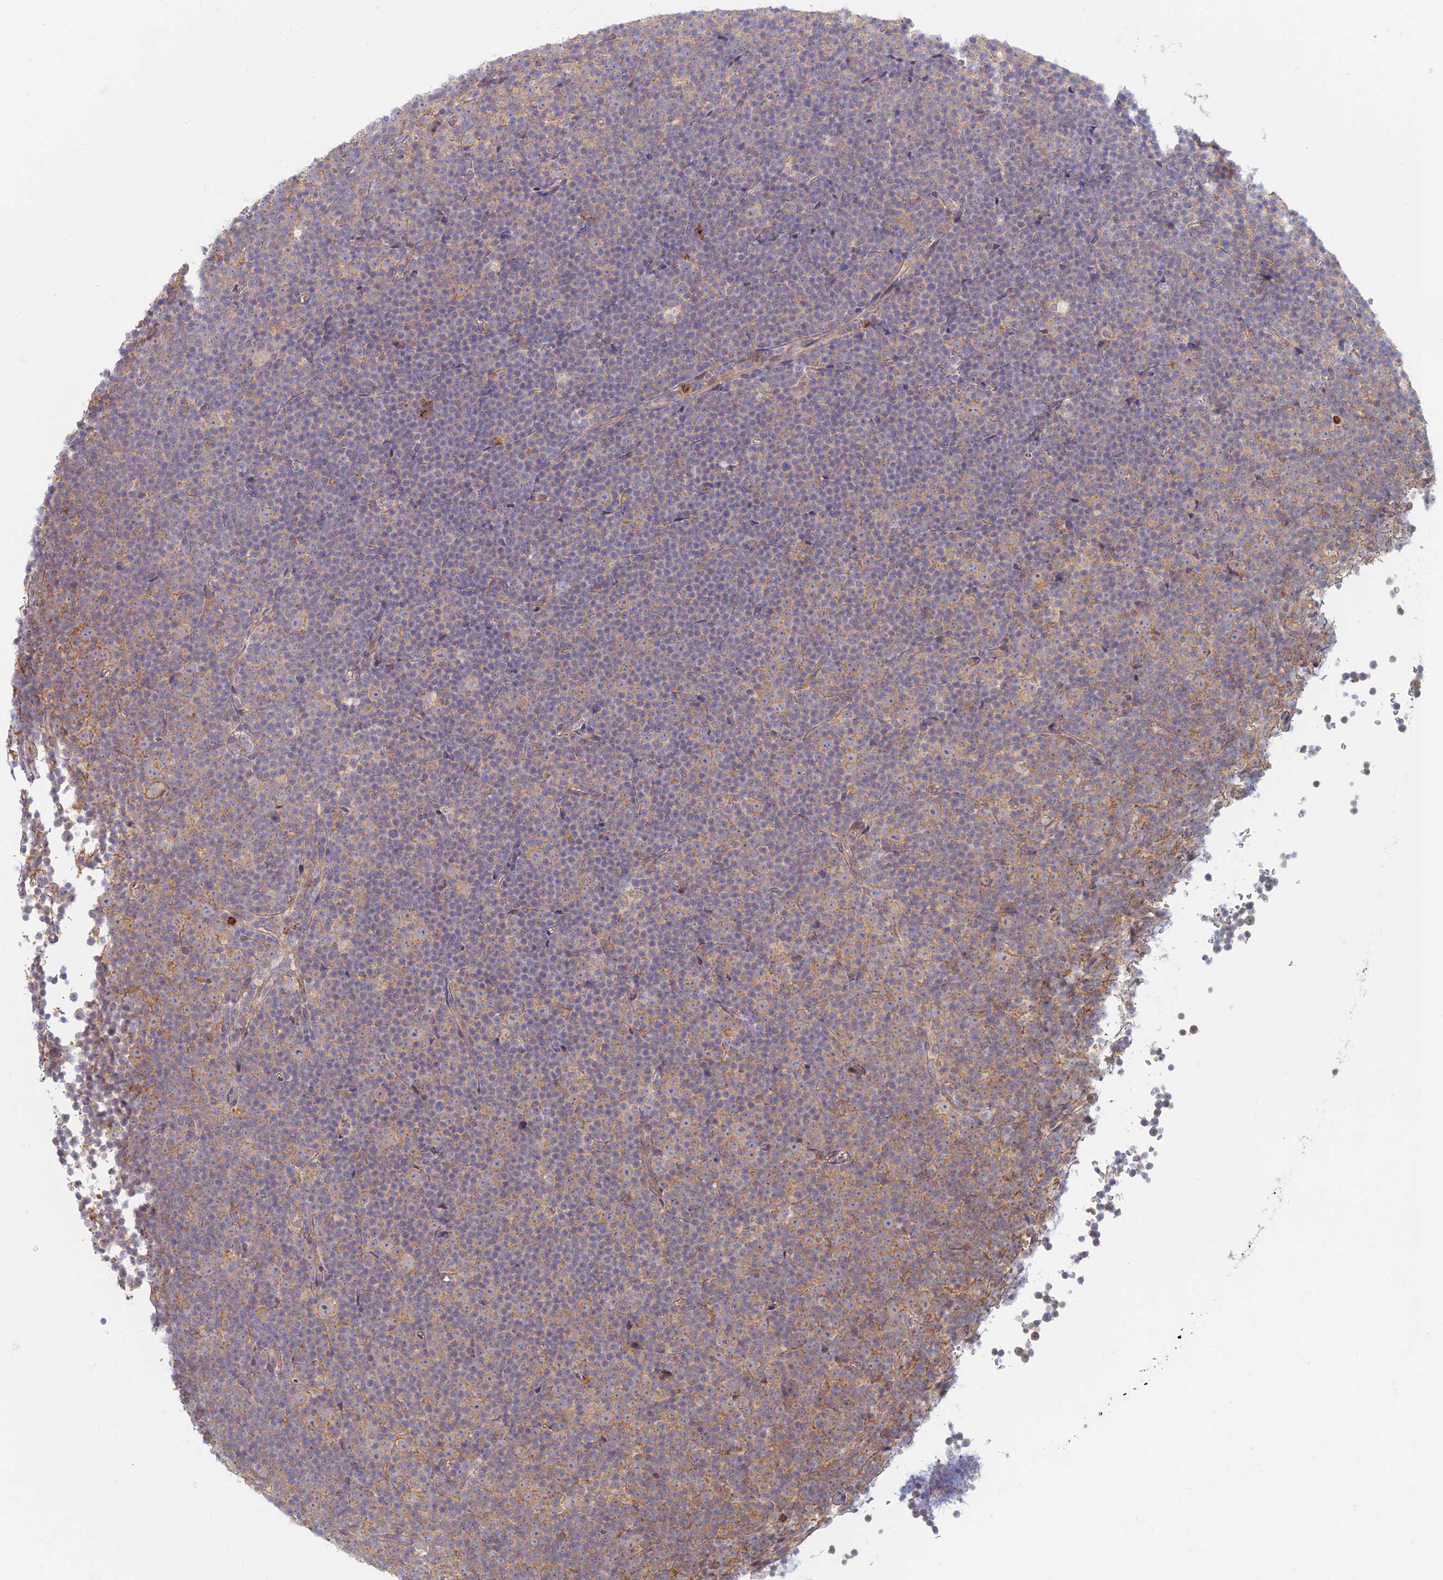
{"staining": {"intensity": "weak", "quantity": "<25%", "location": "cytoplasmic/membranous"}, "tissue": "lymphoma", "cell_type": "Tumor cells", "image_type": "cancer", "snomed": [{"axis": "morphology", "description": "Malignant lymphoma, non-Hodgkin's type, Low grade"}, {"axis": "topography", "description": "Lymph node"}], "caption": "This is a image of immunohistochemistry (IHC) staining of lymphoma, which shows no positivity in tumor cells.", "gene": "PROX2", "patient": {"sex": "female", "age": 67}}